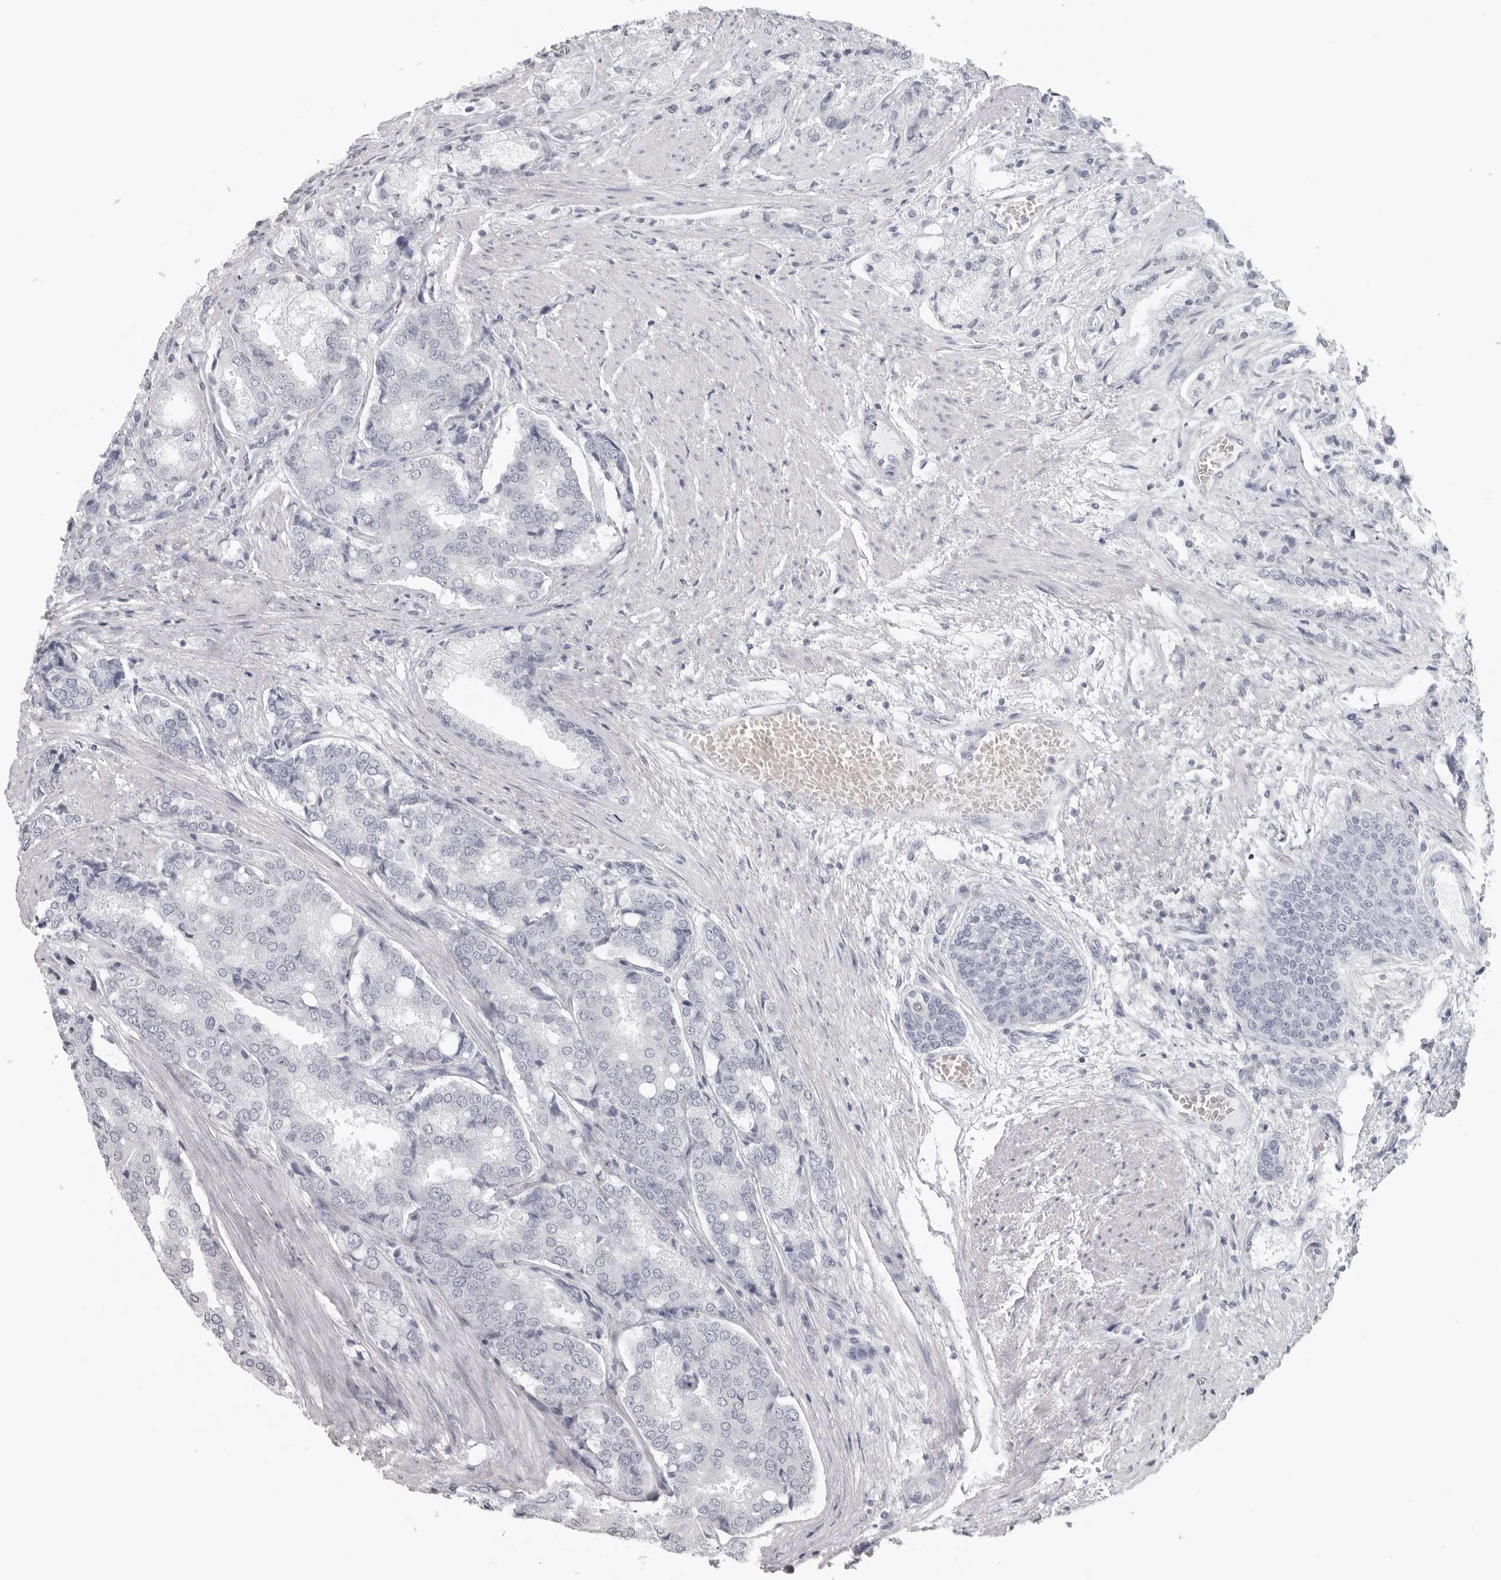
{"staining": {"intensity": "negative", "quantity": "none", "location": "none"}, "tissue": "prostate cancer", "cell_type": "Tumor cells", "image_type": "cancer", "snomed": [{"axis": "morphology", "description": "Adenocarcinoma, High grade"}, {"axis": "topography", "description": "Prostate"}], "caption": "Protein analysis of prostate high-grade adenocarcinoma demonstrates no significant positivity in tumor cells.", "gene": "EPB41", "patient": {"sex": "male", "age": 50}}